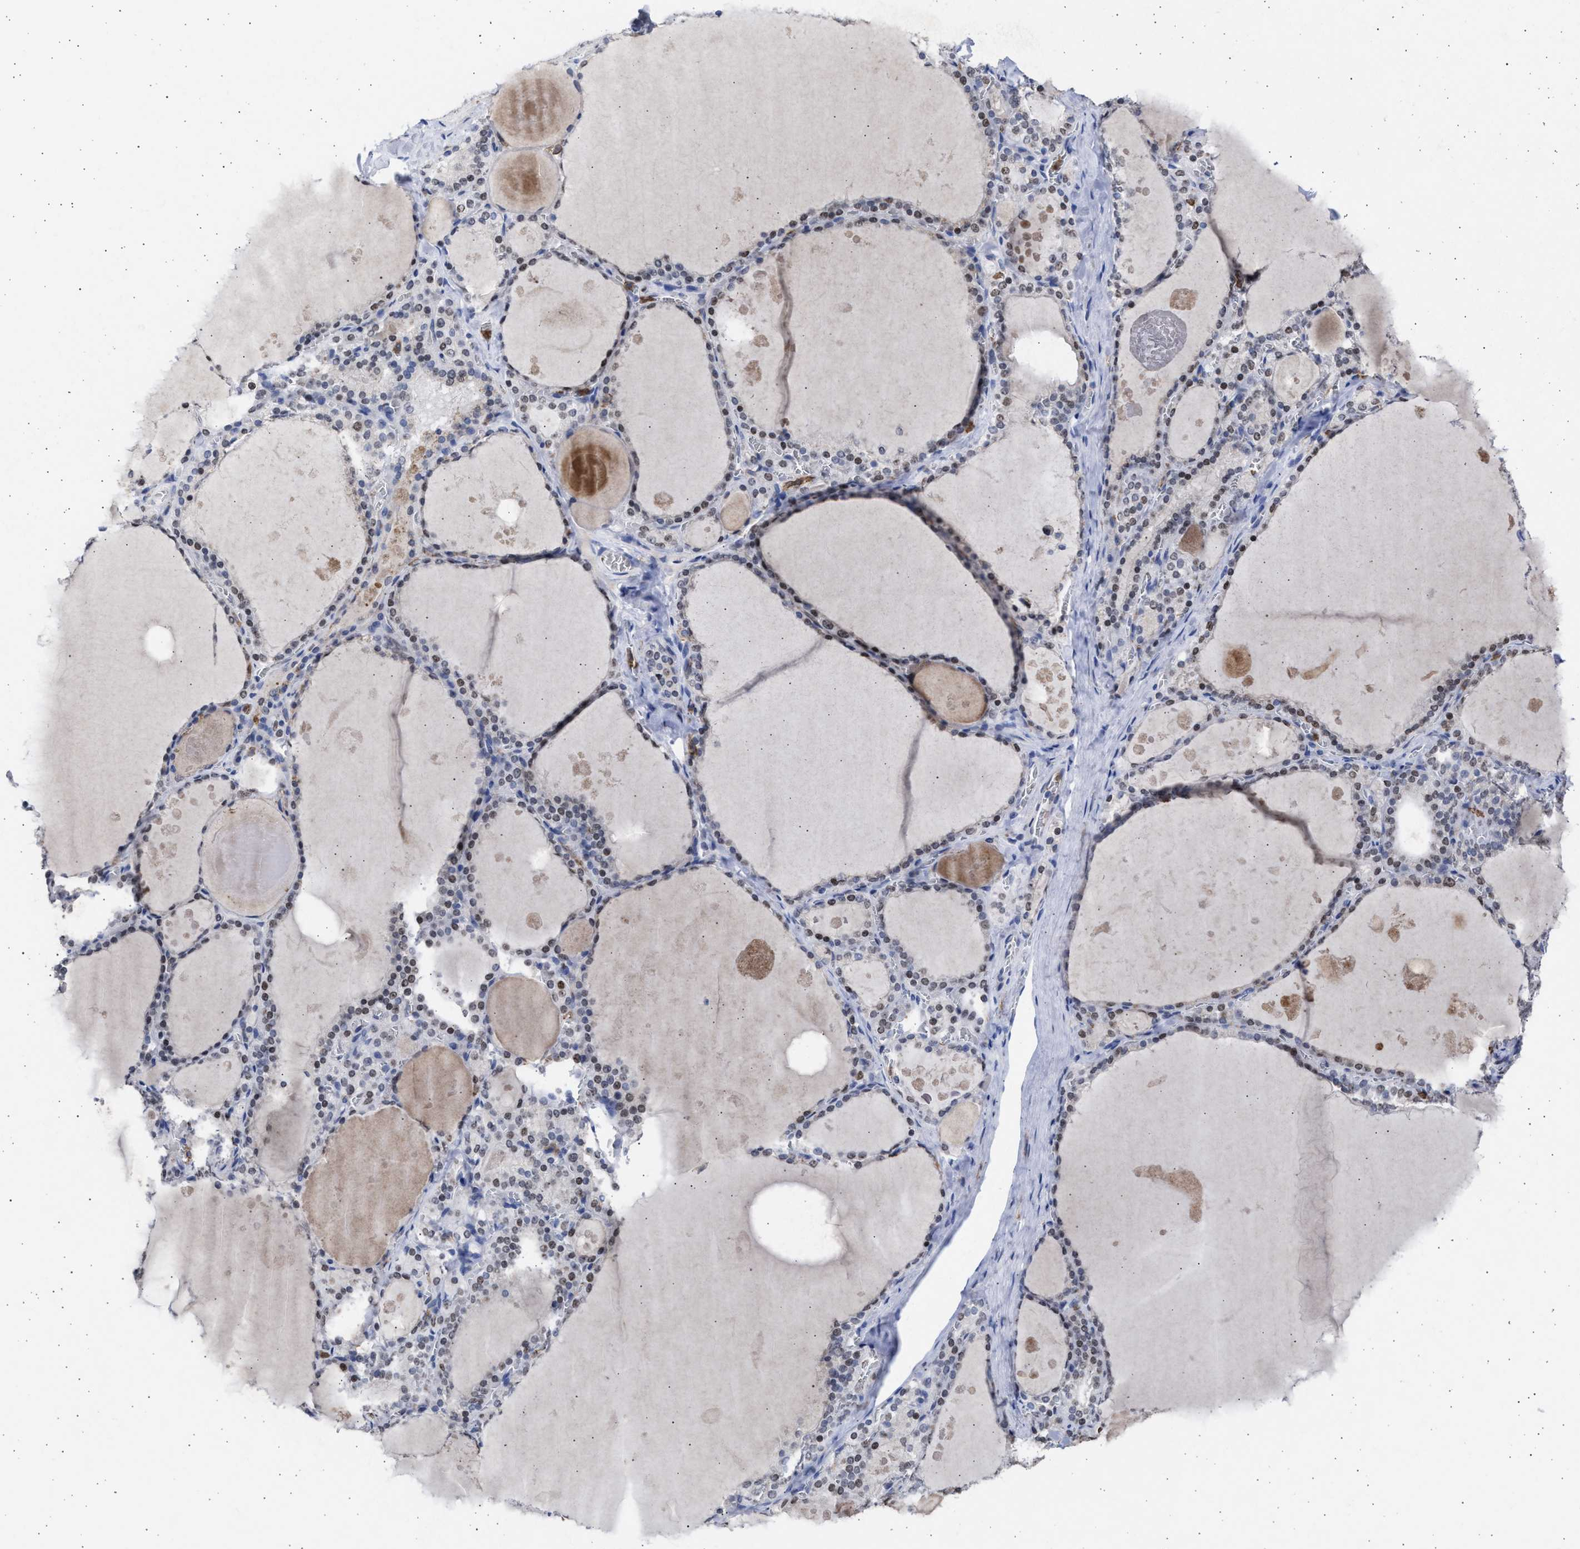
{"staining": {"intensity": "weak", "quantity": ">75%", "location": "nuclear"}, "tissue": "thyroid gland", "cell_type": "Glandular cells", "image_type": "normal", "snomed": [{"axis": "morphology", "description": "Normal tissue, NOS"}, {"axis": "topography", "description": "Thyroid gland"}], "caption": "IHC of unremarkable human thyroid gland displays low levels of weak nuclear positivity in approximately >75% of glandular cells. (IHC, brightfield microscopy, high magnification).", "gene": "FCER1A", "patient": {"sex": "male", "age": 56}}